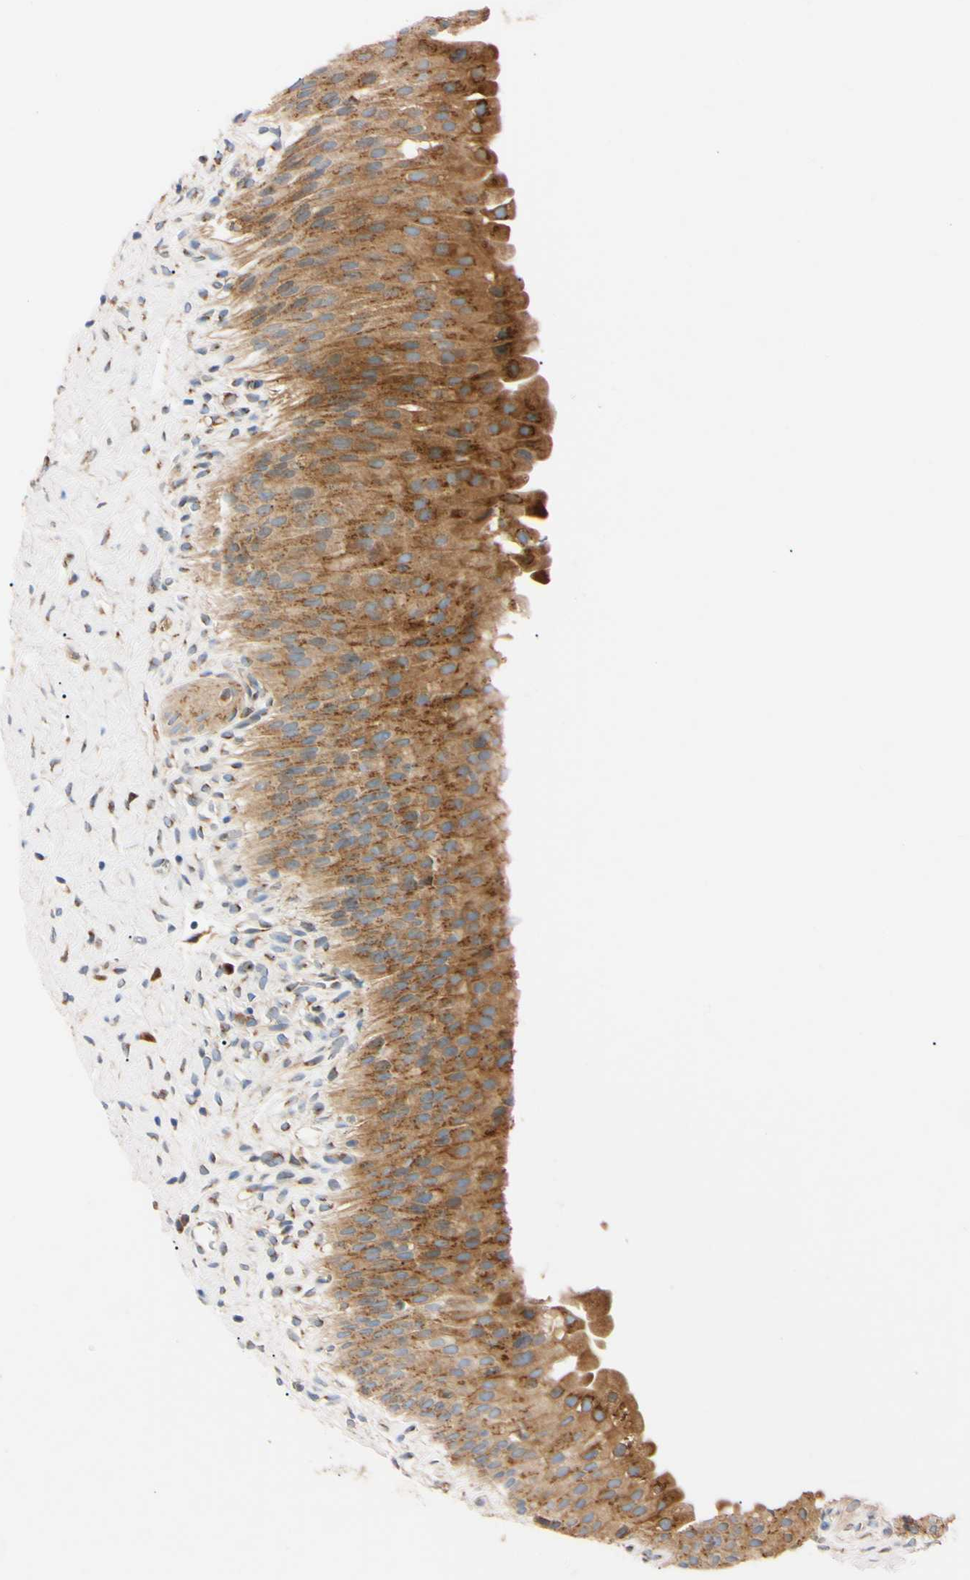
{"staining": {"intensity": "moderate", "quantity": ">75%", "location": "cytoplasmic/membranous"}, "tissue": "urinary bladder", "cell_type": "Urothelial cells", "image_type": "normal", "snomed": [{"axis": "morphology", "description": "Normal tissue, NOS"}, {"axis": "morphology", "description": "Urothelial carcinoma, High grade"}, {"axis": "topography", "description": "Urinary bladder"}], "caption": "Immunohistochemistry (IHC) (DAB (3,3'-diaminobenzidine)) staining of normal urinary bladder reveals moderate cytoplasmic/membranous protein positivity in about >75% of urothelial cells. (Brightfield microscopy of DAB IHC at high magnification).", "gene": "IER3IP1", "patient": {"sex": "male", "age": 46}}